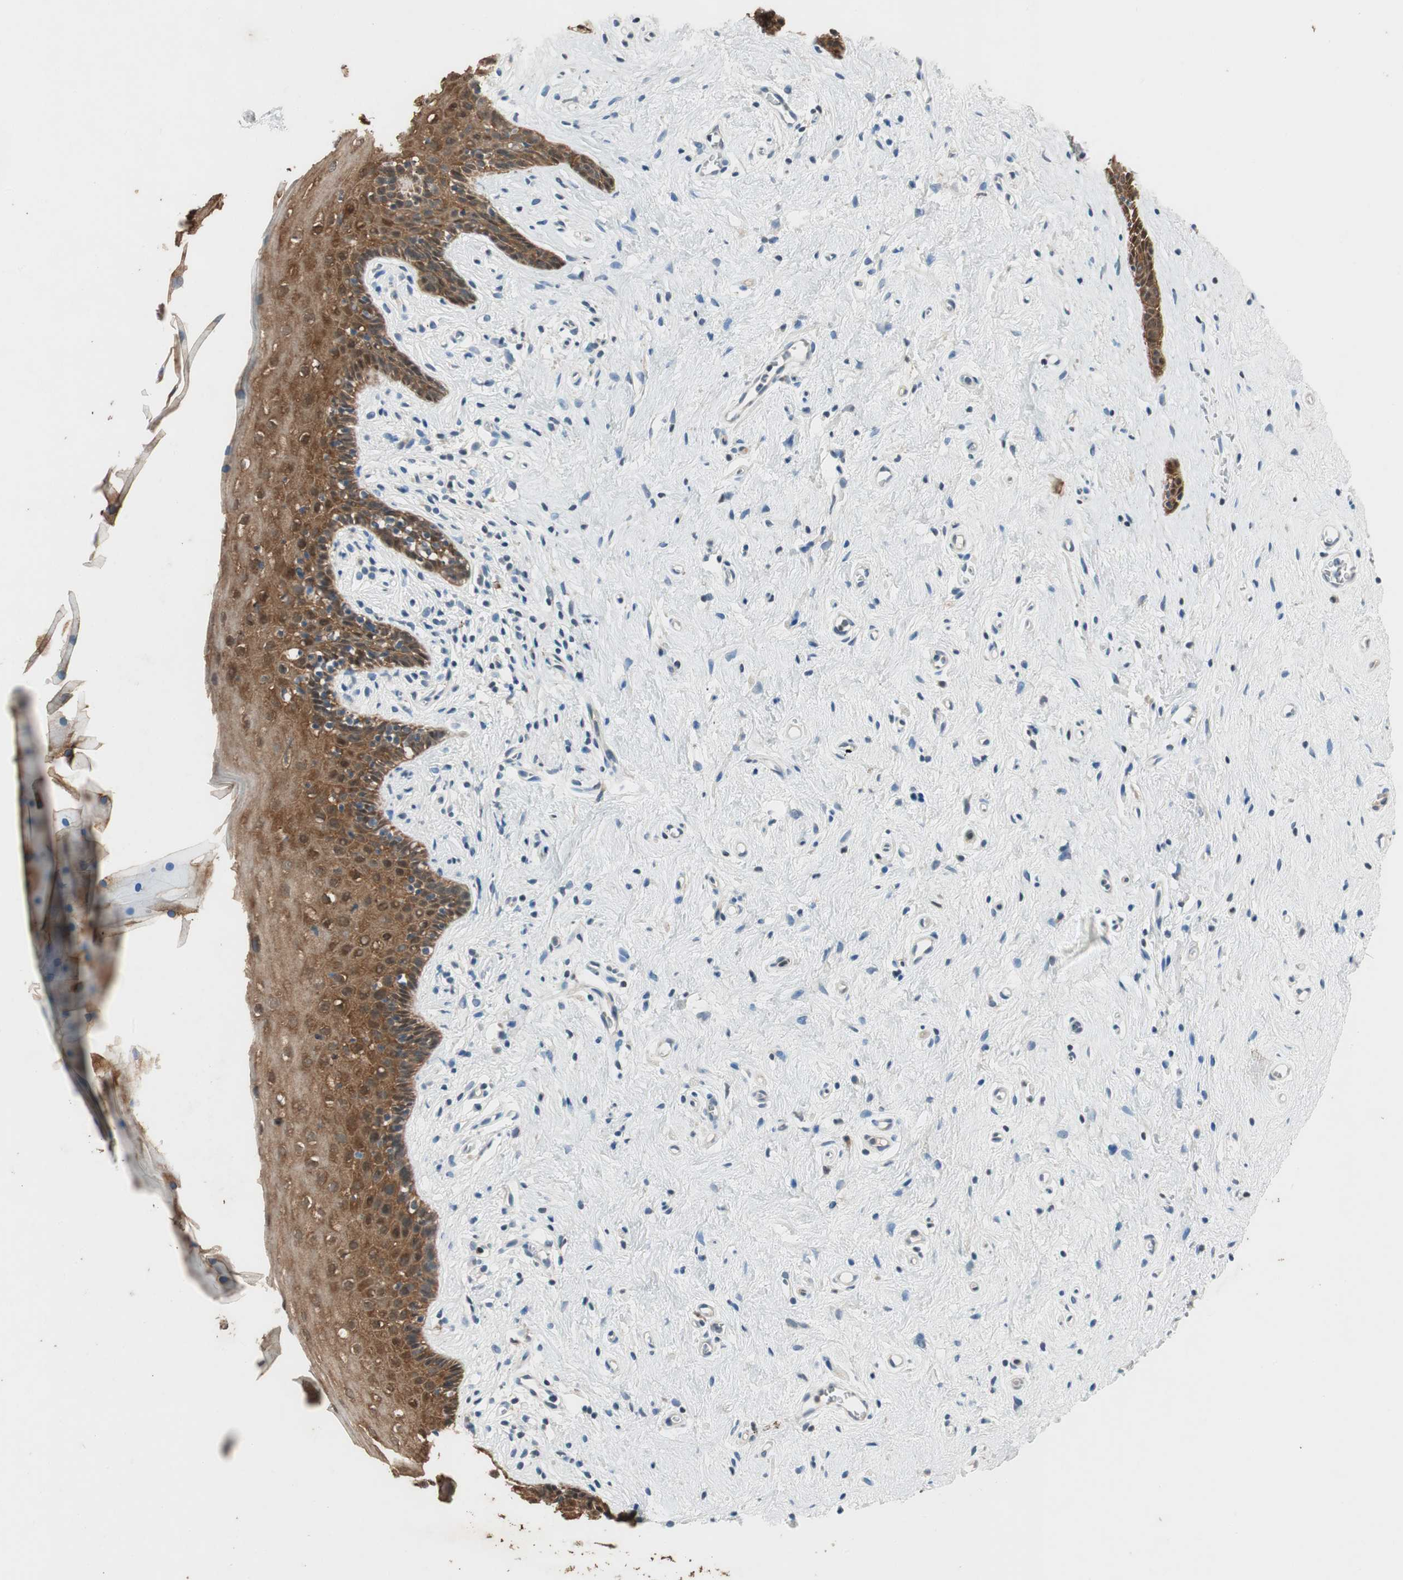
{"staining": {"intensity": "strong", "quantity": ">75%", "location": "cytoplasmic/membranous,nuclear"}, "tissue": "vagina", "cell_type": "Squamous epithelial cells", "image_type": "normal", "snomed": [{"axis": "morphology", "description": "Normal tissue, NOS"}, {"axis": "topography", "description": "Vagina"}], "caption": "Immunohistochemistry of normal vagina shows high levels of strong cytoplasmic/membranous,nuclear expression in approximately >75% of squamous epithelial cells. (Stains: DAB in brown, nuclei in blue, Microscopy: brightfield microscopy at high magnification).", "gene": "SERPINB5", "patient": {"sex": "female", "age": 44}}